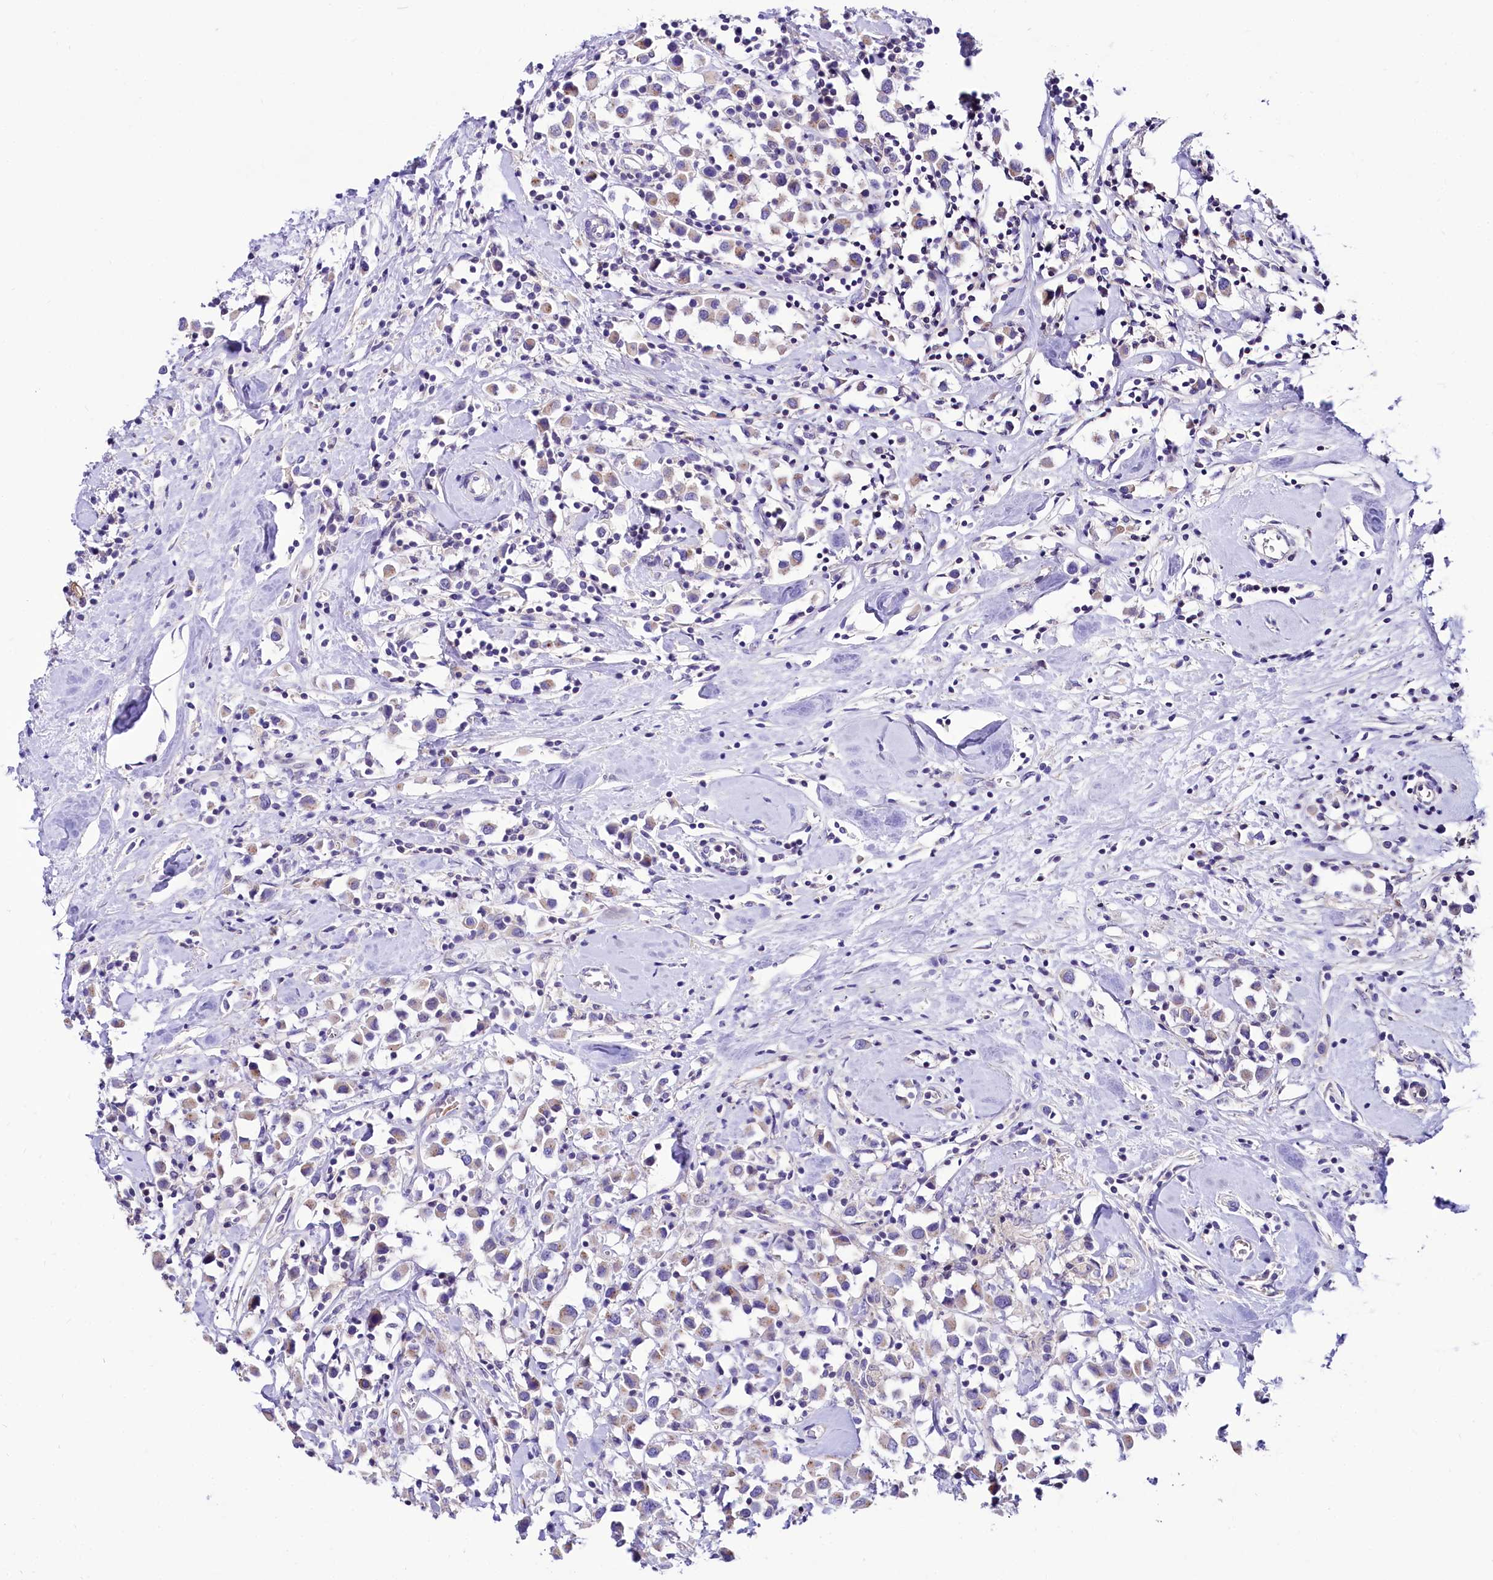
{"staining": {"intensity": "negative", "quantity": "none", "location": "none"}, "tissue": "breast cancer", "cell_type": "Tumor cells", "image_type": "cancer", "snomed": [{"axis": "morphology", "description": "Duct carcinoma"}, {"axis": "topography", "description": "Breast"}], "caption": "Immunohistochemical staining of intraductal carcinoma (breast) exhibits no significant staining in tumor cells.", "gene": "ABHD5", "patient": {"sex": "female", "age": 61}}